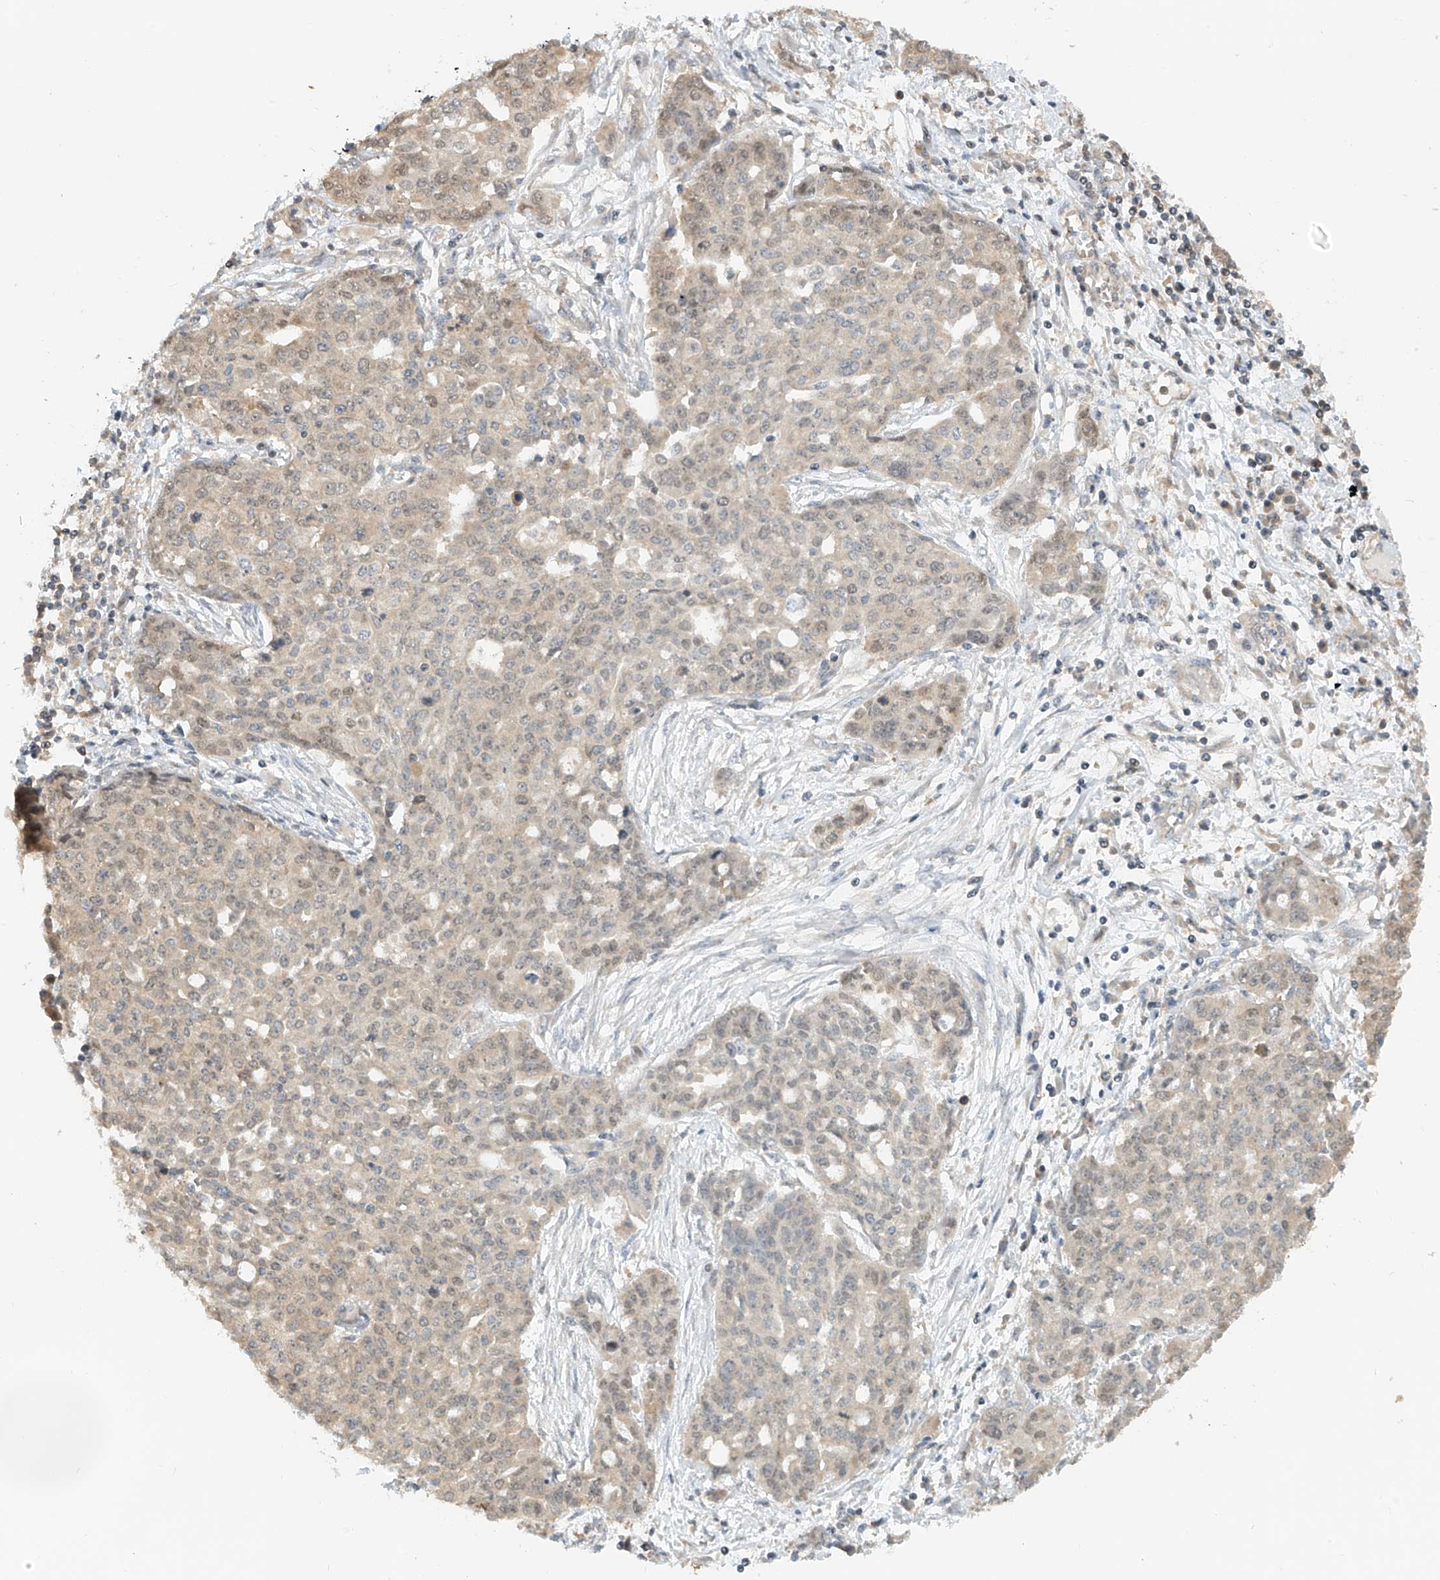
{"staining": {"intensity": "weak", "quantity": "25%-75%", "location": "cytoplasmic/membranous,nuclear"}, "tissue": "ovarian cancer", "cell_type": "Tumor cells", "image_type": "cancer", "snomed": [{"axis": "morphology", "description": "Cystadenocarcinoma, serous, NOS"}, {"axis": "topography", "description": "Soft tissue"}, {"axis": "topography", "description": "Ovary"}], "caption": "Weak cytoplasmic/membranous and nuclear expression is appreciated in approximately 25%-75% of tumor cells in ovarian cancer (serous cystadenocarcinoma). Immunohistochemistry (ihc) stains the protein of interest in brown and the nuclei are stained blue.", "gene": "PPA2", "patient": {"sex": "female", "age": 57}}